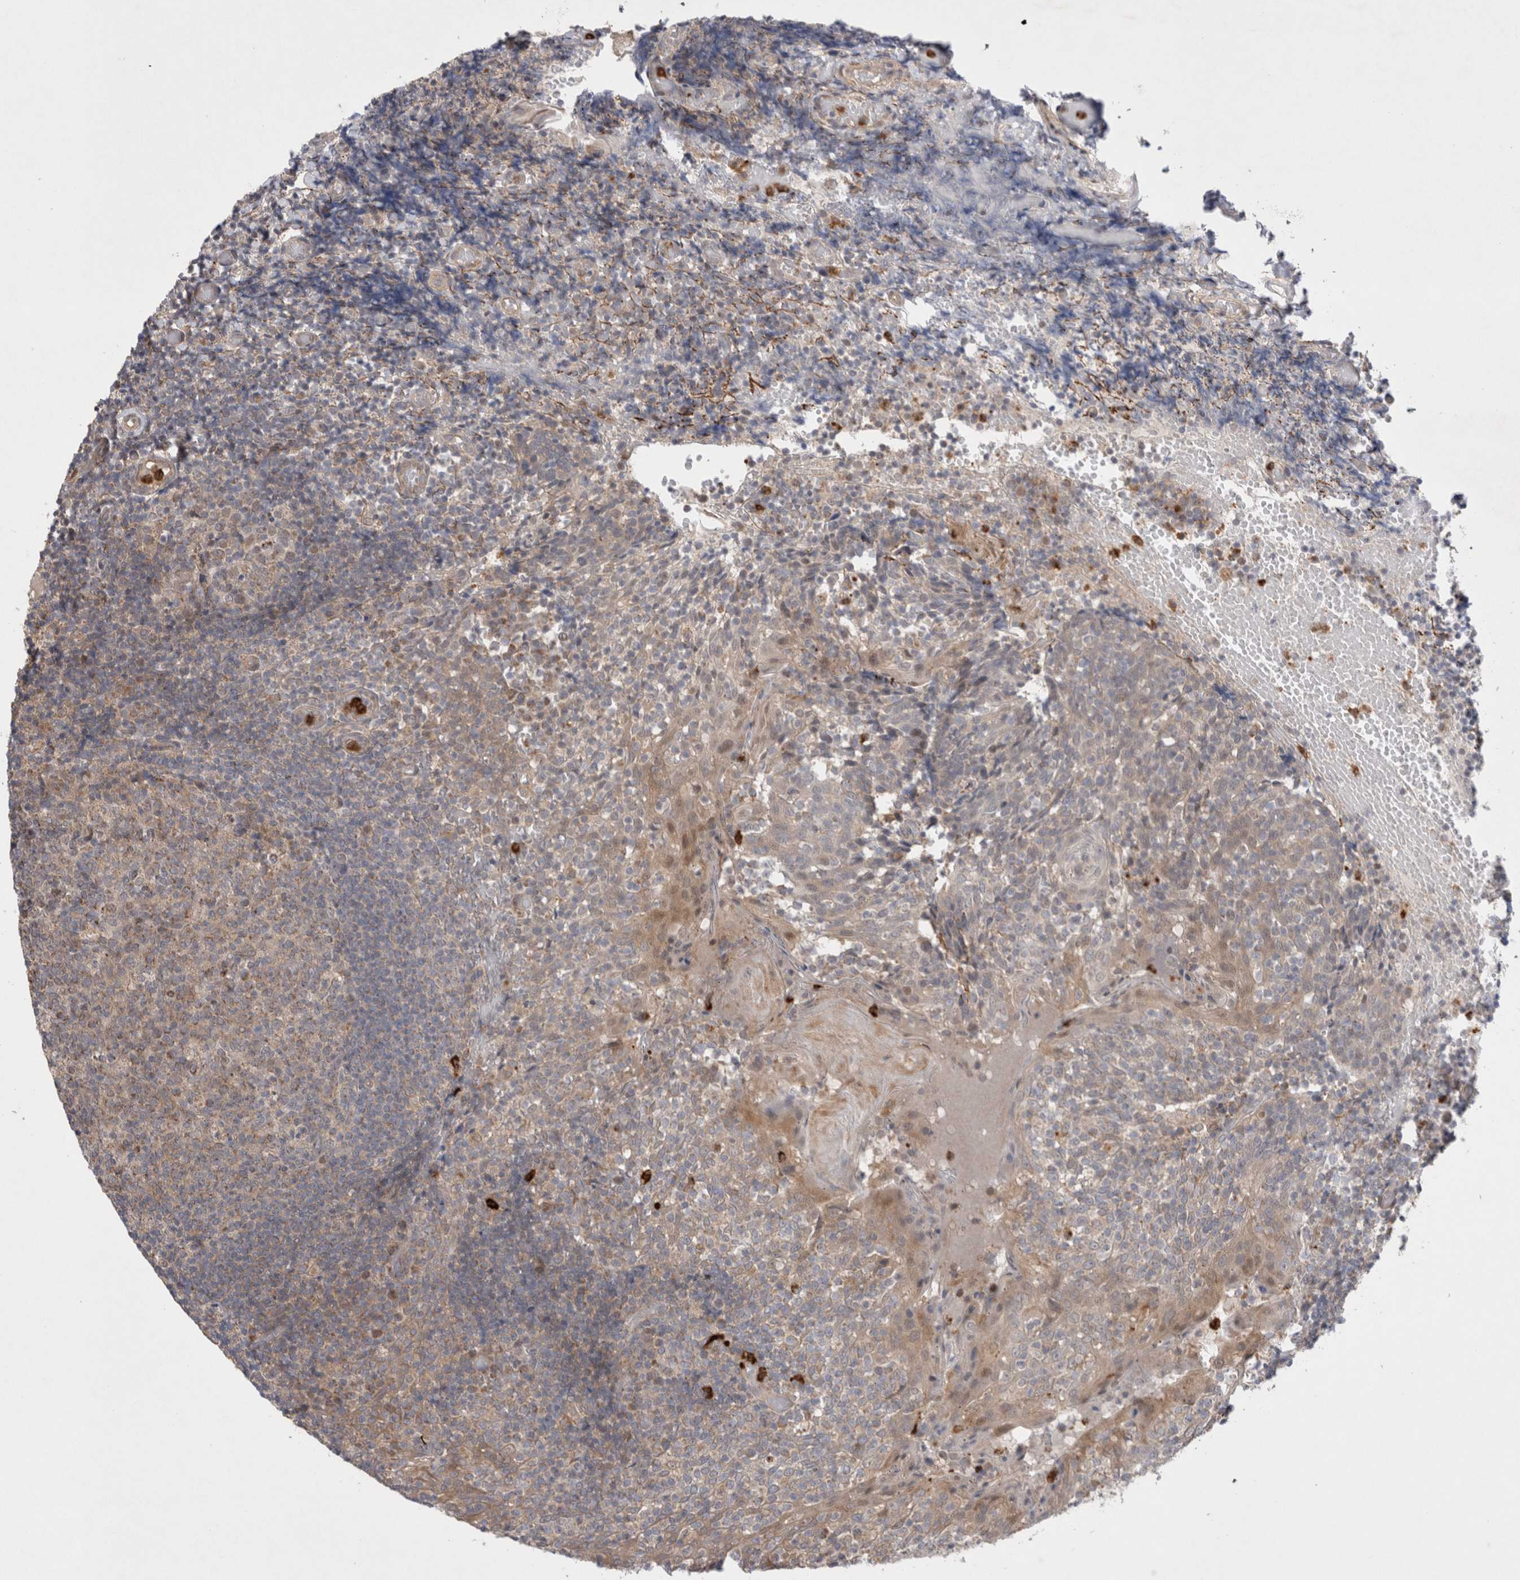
{"staining": {"intensity": "weak", "quantity": "25%-75%", "location": "cytoplasmic/membranous"}, "tissue": "tonsil", "cell_type": "Germinal center cells", "image_type": "normal", "snomed": [{"axis": "morphology", "description": "Normal tissue, NOS"}, {"axis": "topography", "description": "Tonsil"}], "caption": "Germinal center cells reveal weak cytoplasmic/membranous staining in about 25%-75% of cells in unremarkable tonsil.", "gene": "GSDMB", "patient": {"sex": "female", "age": 19}}